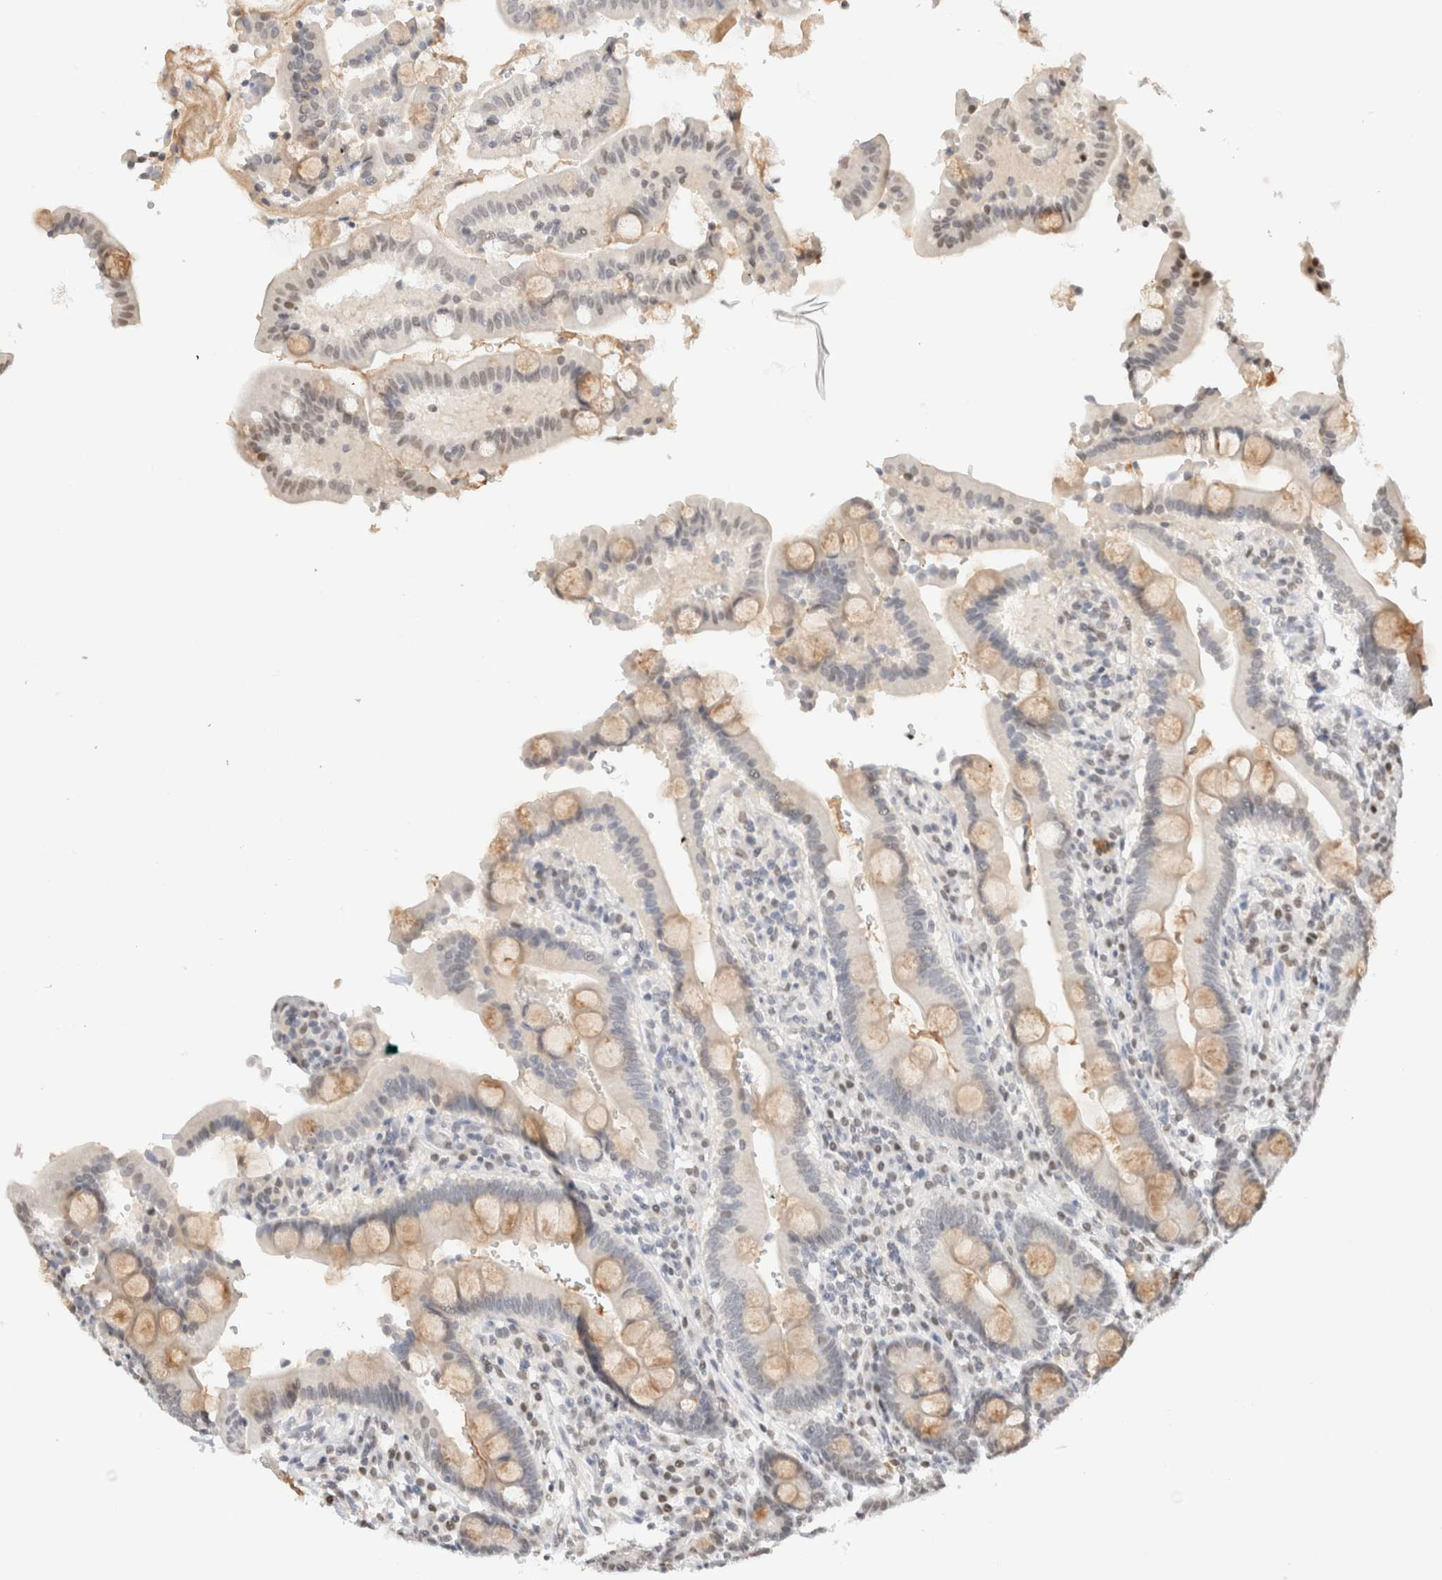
{"staining": {"intensity": "moderate", "quantity": "<25%", "location": "cytoplasmic/membranous"}, "tissue": "duodenum", "cell_type": "Glandular cells", "image_type": "normal", "snomed": [{"axis": "morphology", "description": "Normal tissue, NOS"}, {"axis": "topography", "description": "Small intestine, NOS"}], "caption": "Glandular cells display low levels of moderate cytoplasmic/membranous positivity in about <25% of cells in normal duodenum.", "gene": "SUPT3H", "patient": {"sex": "female", "age": 71}}